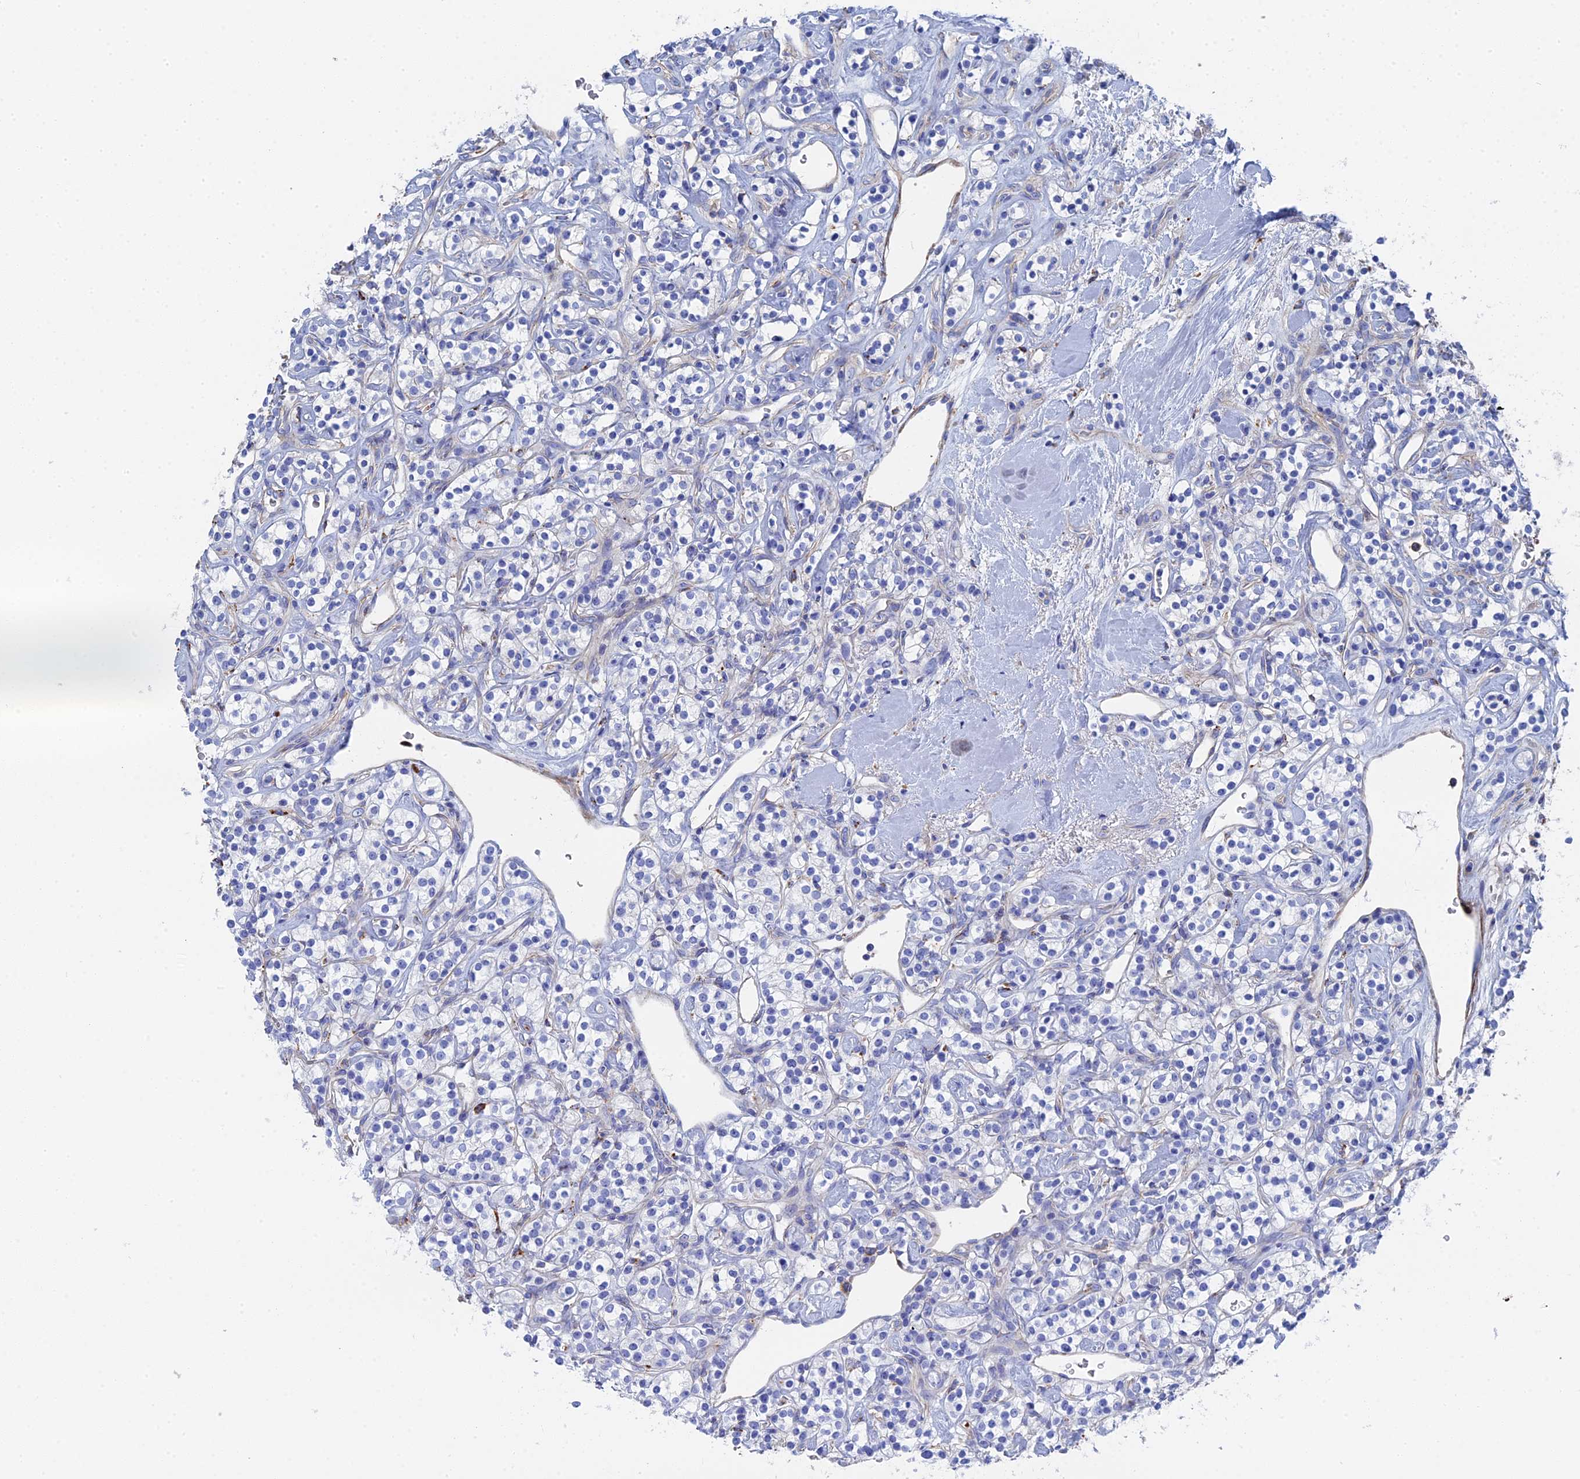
{"staining": {"intensity": "negative", "quantity": "none", "location": "none"}, "tissue": "renal cancer", "cell_type": "Tumor cells", "image_type": "cancer", "snomed": [{"axis": "morphology", "description": "Adenocarcinoma, NOS"}, {"axis": "topography", "description": "Kidney"}], "caption": "Tumor cells are negative for protein expression in human adenocarcinoma (renal).", "gene": "STRA6", "patient": {"sex": "male", "age": 77}}